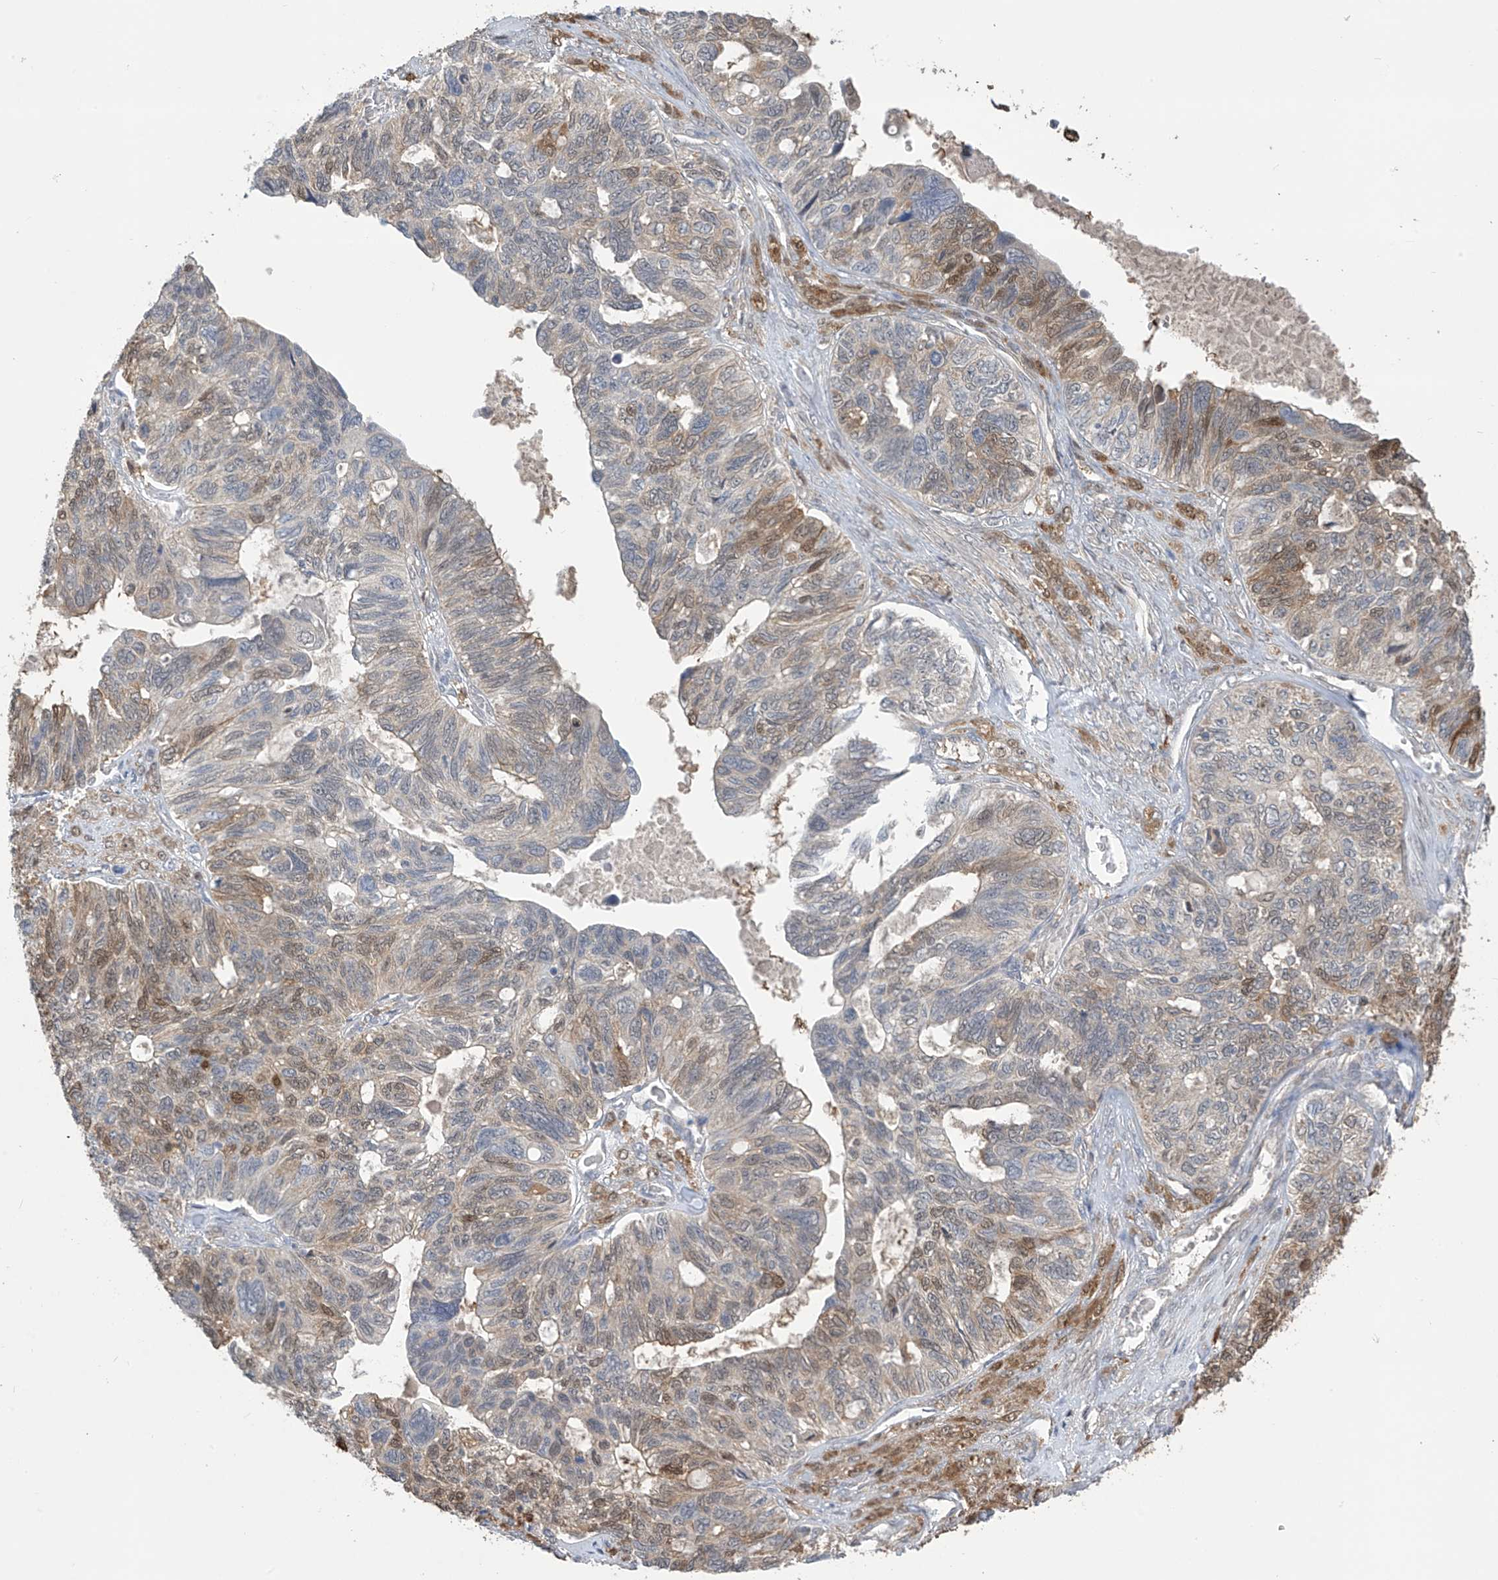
{"staining": {"intensity": "moderate", "quantity": "<25%", "location": "cytoplasmic/membranous,nuclear"}, "tissue": "ovarian cancer", "cell_type": "Tumor cells", "image_type": "cancer", "snomed": [{"axis": "morphology", "description": "Cystadenocarcinoma, serous, NOS"}, {"axis": "topography", "description": "Ovary"}], "caption": "Approximately <25% of tumor cells in ovarian serous cystadenocarcinoma exhibit moderate cytoplasmic/membranous and nuclear protein expression as visualized by brown immunohistochemical staining.", "gene": "IDH1", "patient": {"sex": "female", "age": 79}}